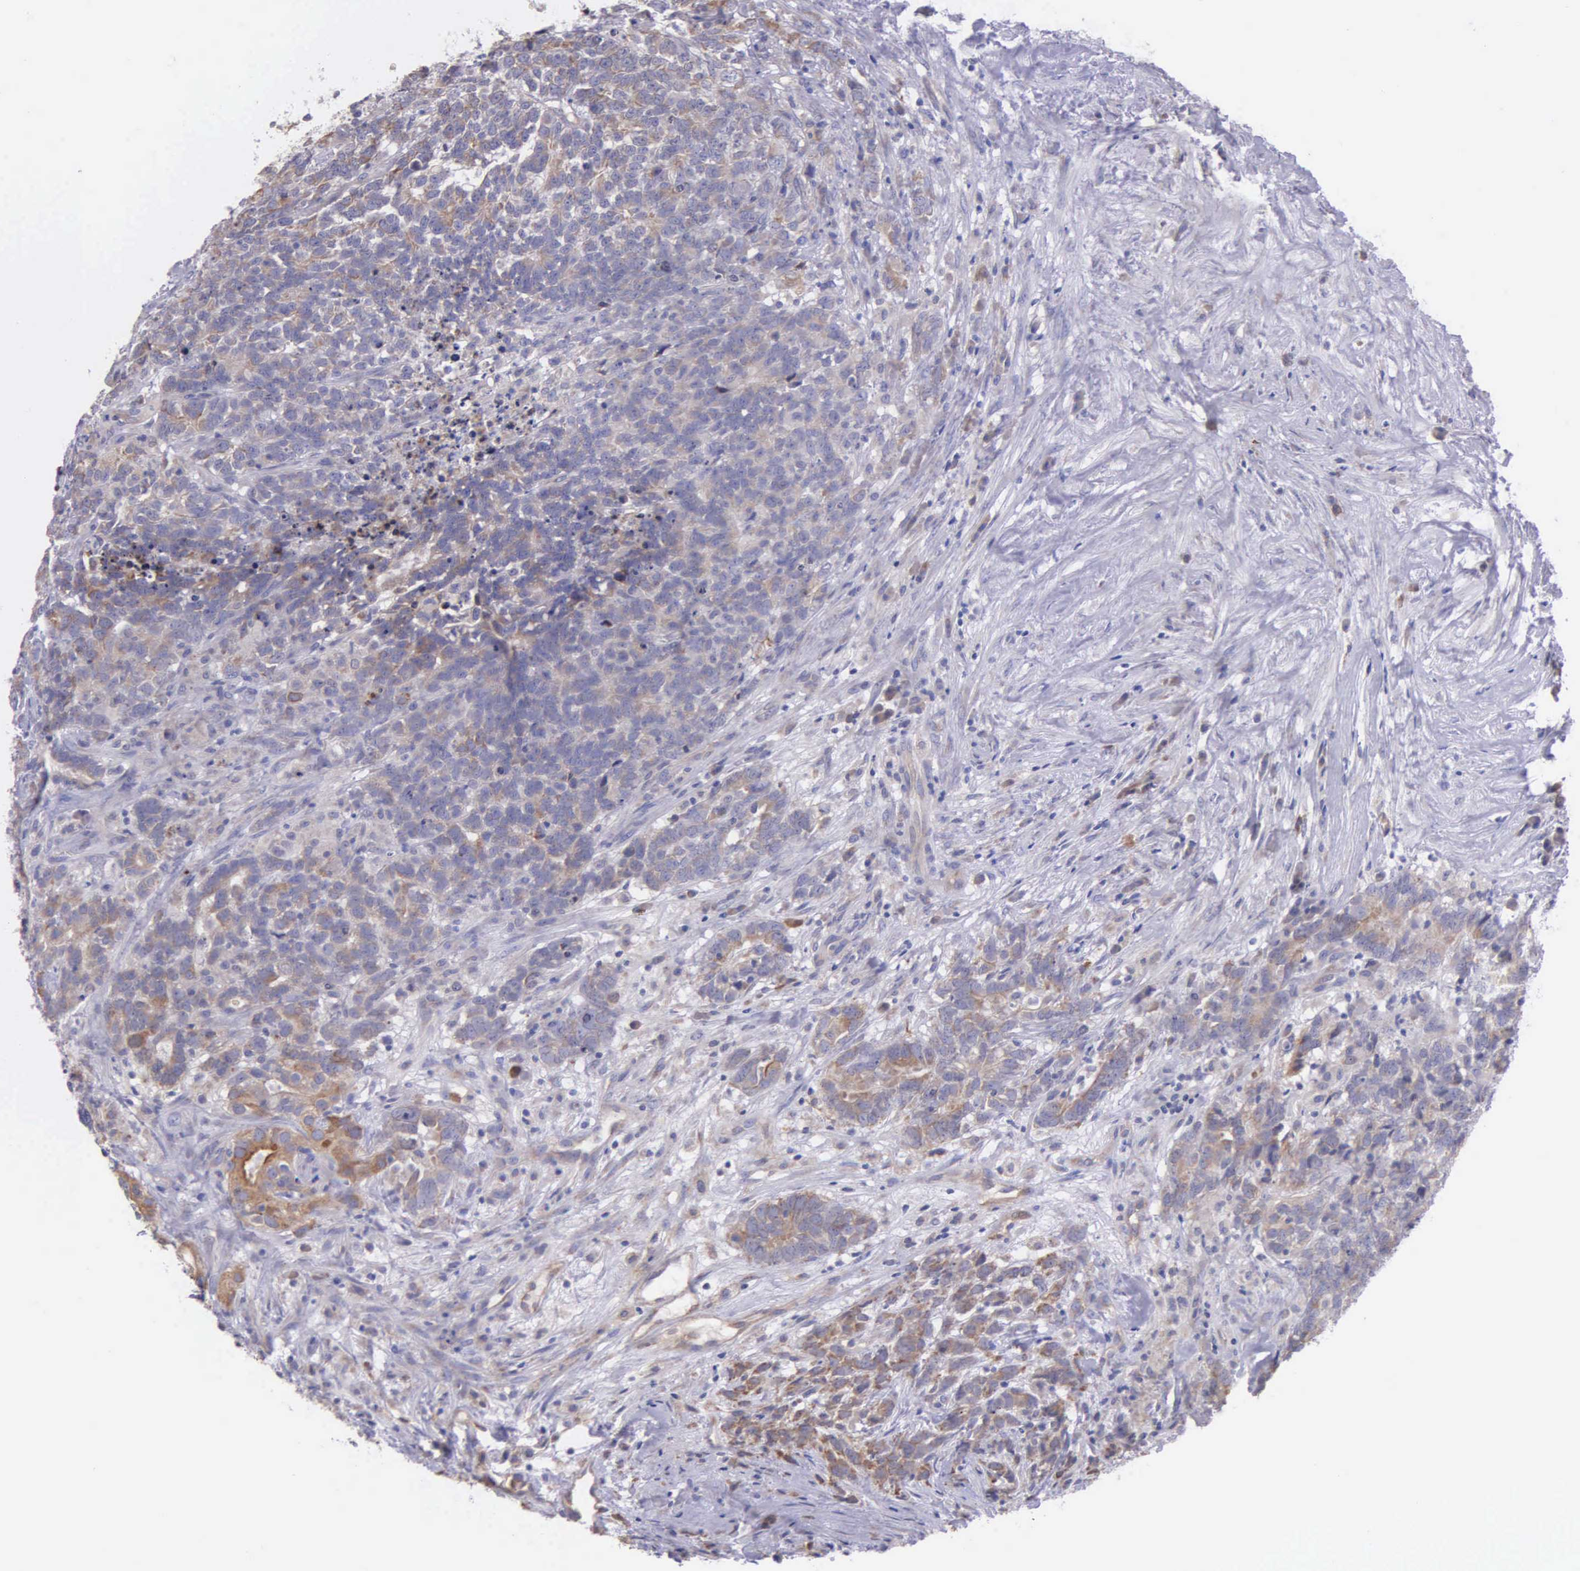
{"staining": {"intensity": "weak", "quantity": "25%-75%", "location": "cytoplasmic/membranous"}, "tissue": "testis cancer", "cell_type": "Tumor cells", "image_type": "cancer", "snomed": [{"axis": "morphology", "description": "Carcinoma, Embryonal, NOS"}, {"axis": "topography", "description": "Testis"}], "caption": "The image shows staining of embryonal carcinoma (testis), revealing weak cytoplasmic/membranous protein staining (brown color) within tumor cells. (Stains: DAB in brown, nuclei in blue, Microscopy: brightfield microscopy at high magnification).", "gene": "ZC3H12B", "patient": {"sex": "male", "age": 26}}